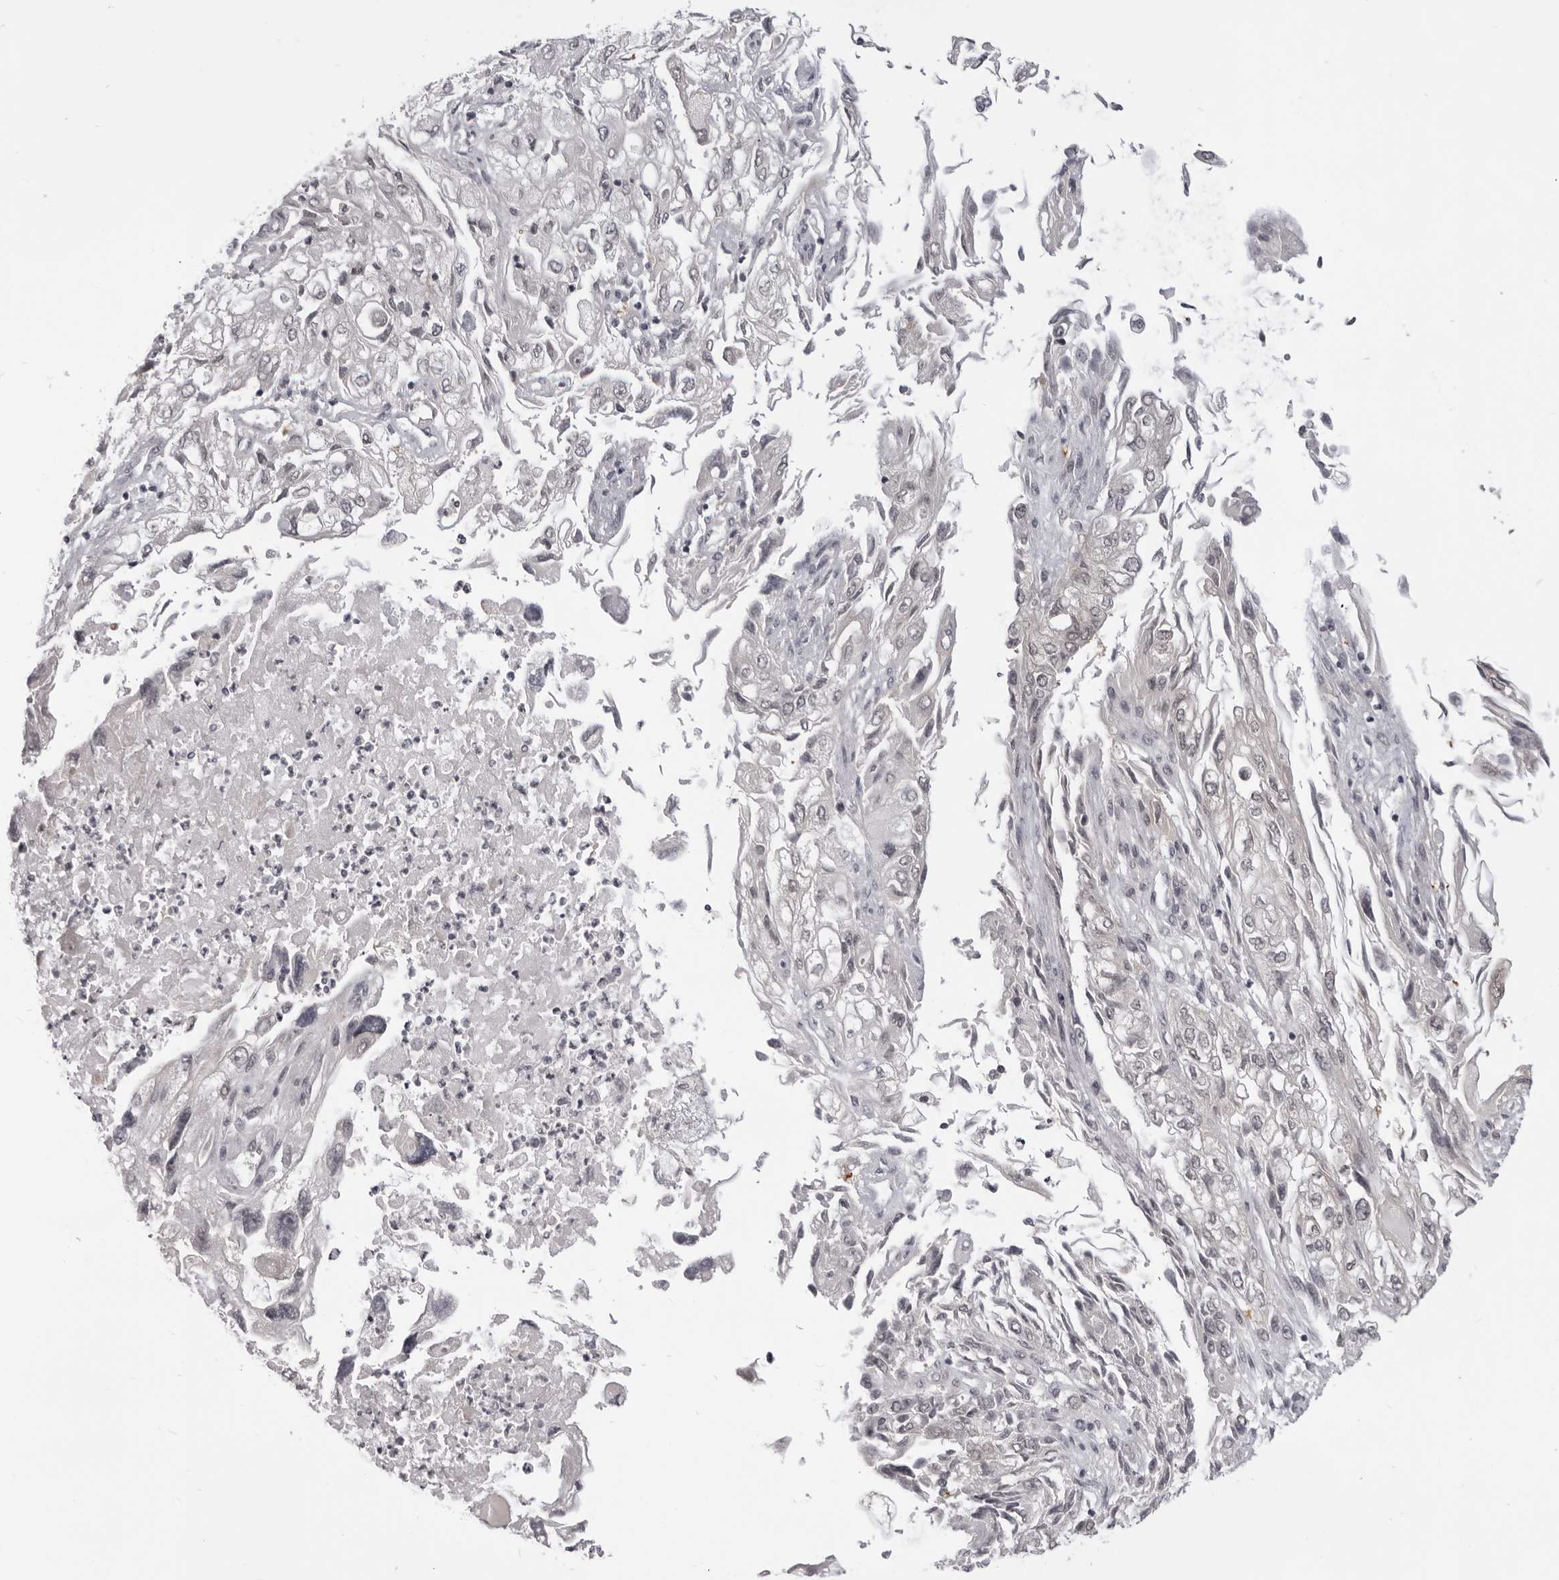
{"staining": {"intensity": "weak", "quantity": "25%-75%", "location": "nuclear"}, "tissue": "endometrial cancer", "cell_type": "Tumor cells", "image_type": "cancer", "snomed": [{"axis": "morphology", "description": "Adenocarcinoma, NOS"}, {"axis": "topography", "description": "Endometrium"}], "caption": "Immunohistochemistry staining of endometrial cancer, which displays low levels of weak nuclear expression in about 25%-75% of tumor cells indicating weak nuclear protein staining. The staining was performed using DAB (3,3'-diaminobenzidine) (brown) for protein detection and nuclei were counterstained in hematoxylin (blue).", "gene": "SRGAP2", "patient": {"sex": "female", "age": 49}}